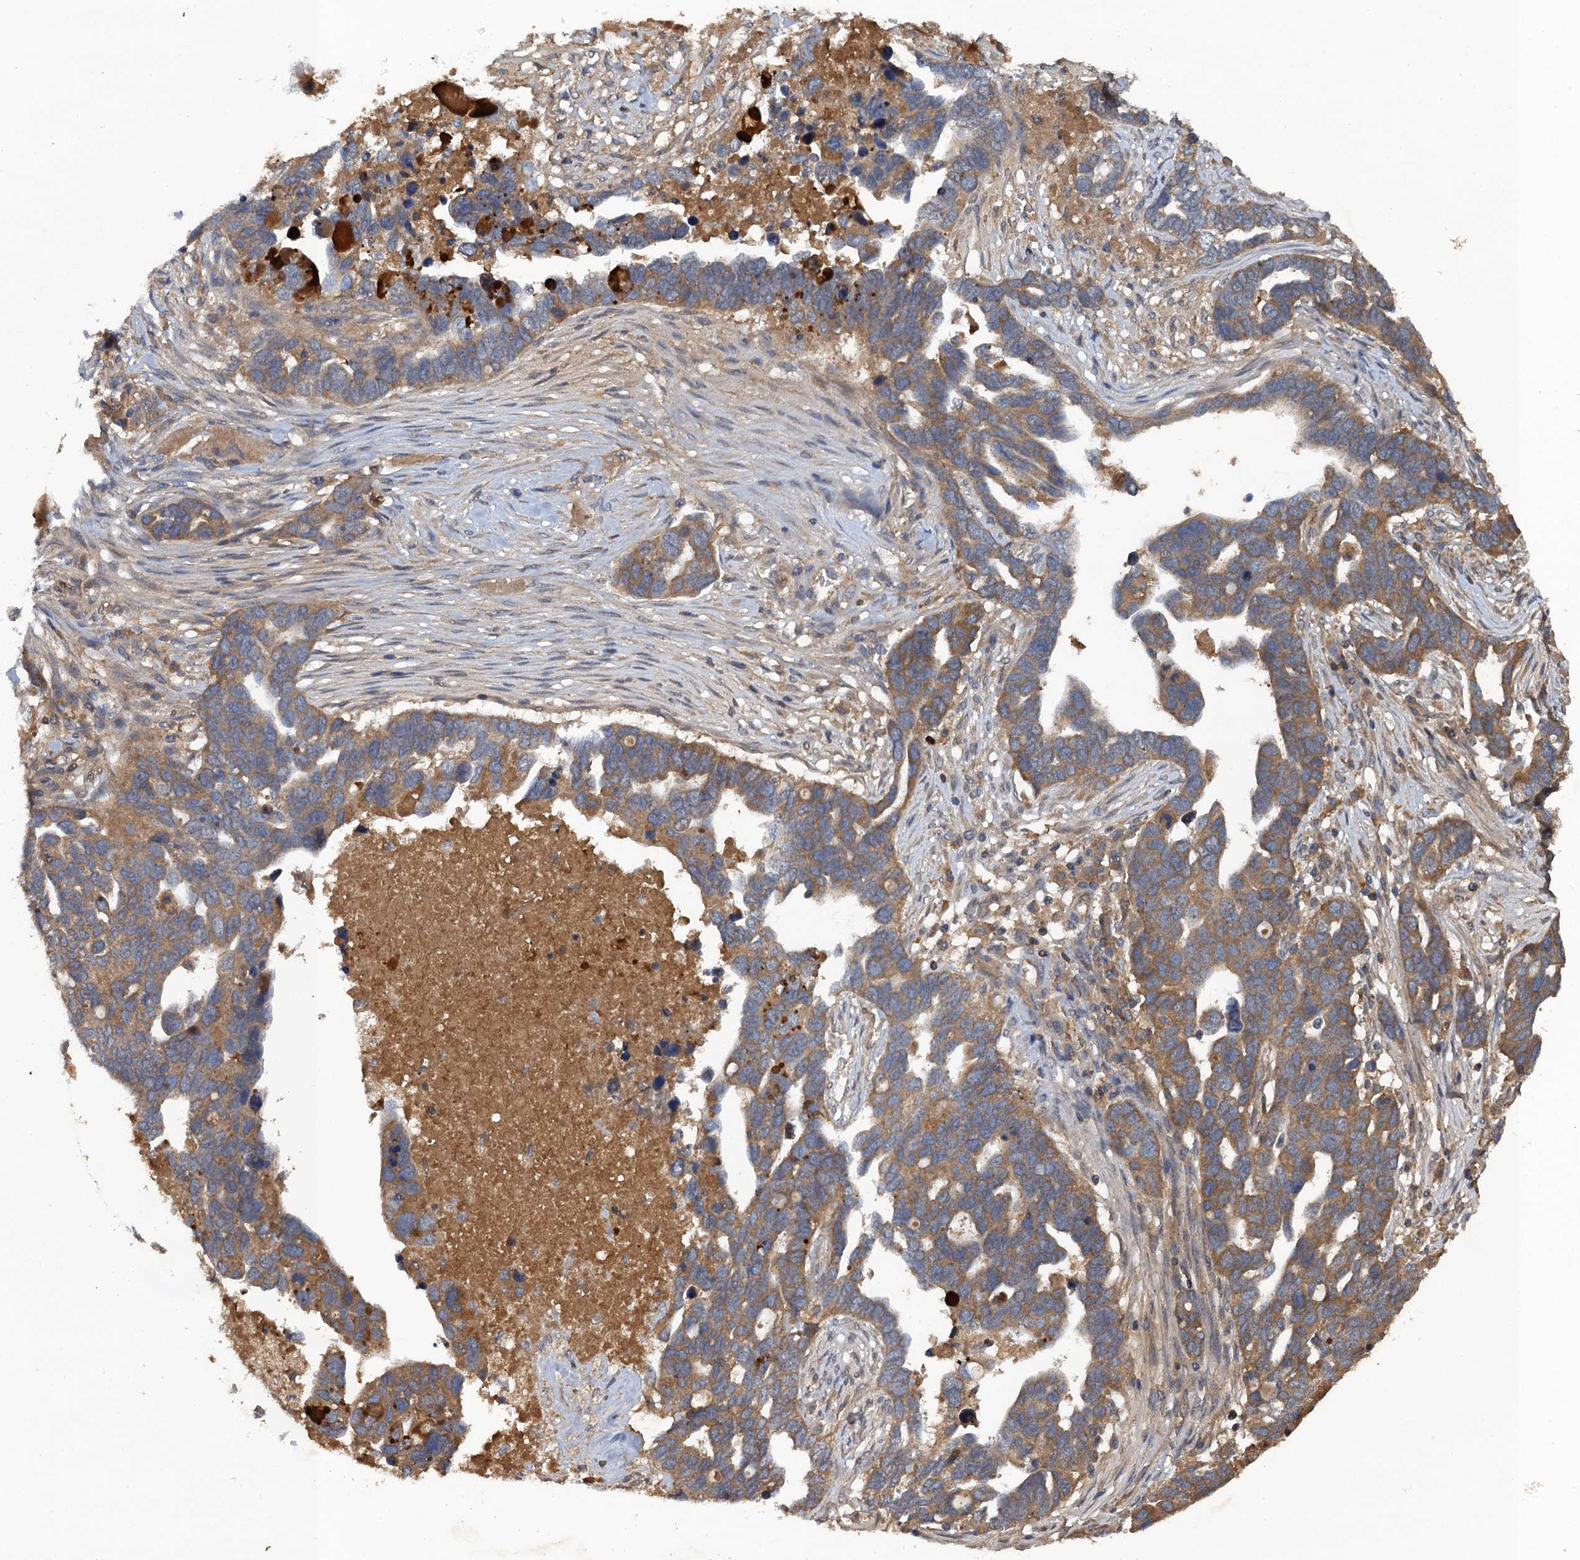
{"staining": {"intensity": "moderate", "quantity": ">75%", "location": "cytoplasmic/membranous"}, "tissue": "ovarian cancer", "cell_type": "Tumor cells", "image_type": "cancer", "snomed": [{"axis": "morphology", "description": "Cystadenocarcinoma, serous, NOS"}, {"axis": "topography", "description": "Ovary"}], "caption": "Ovarian cancer stained for a protein (brown) shows moderate cytoplasmic/membranous positive expression in about >75% of tumor cells.", "gene": "HAPLN3", "patient": {"sex": "female", "age": 54}}